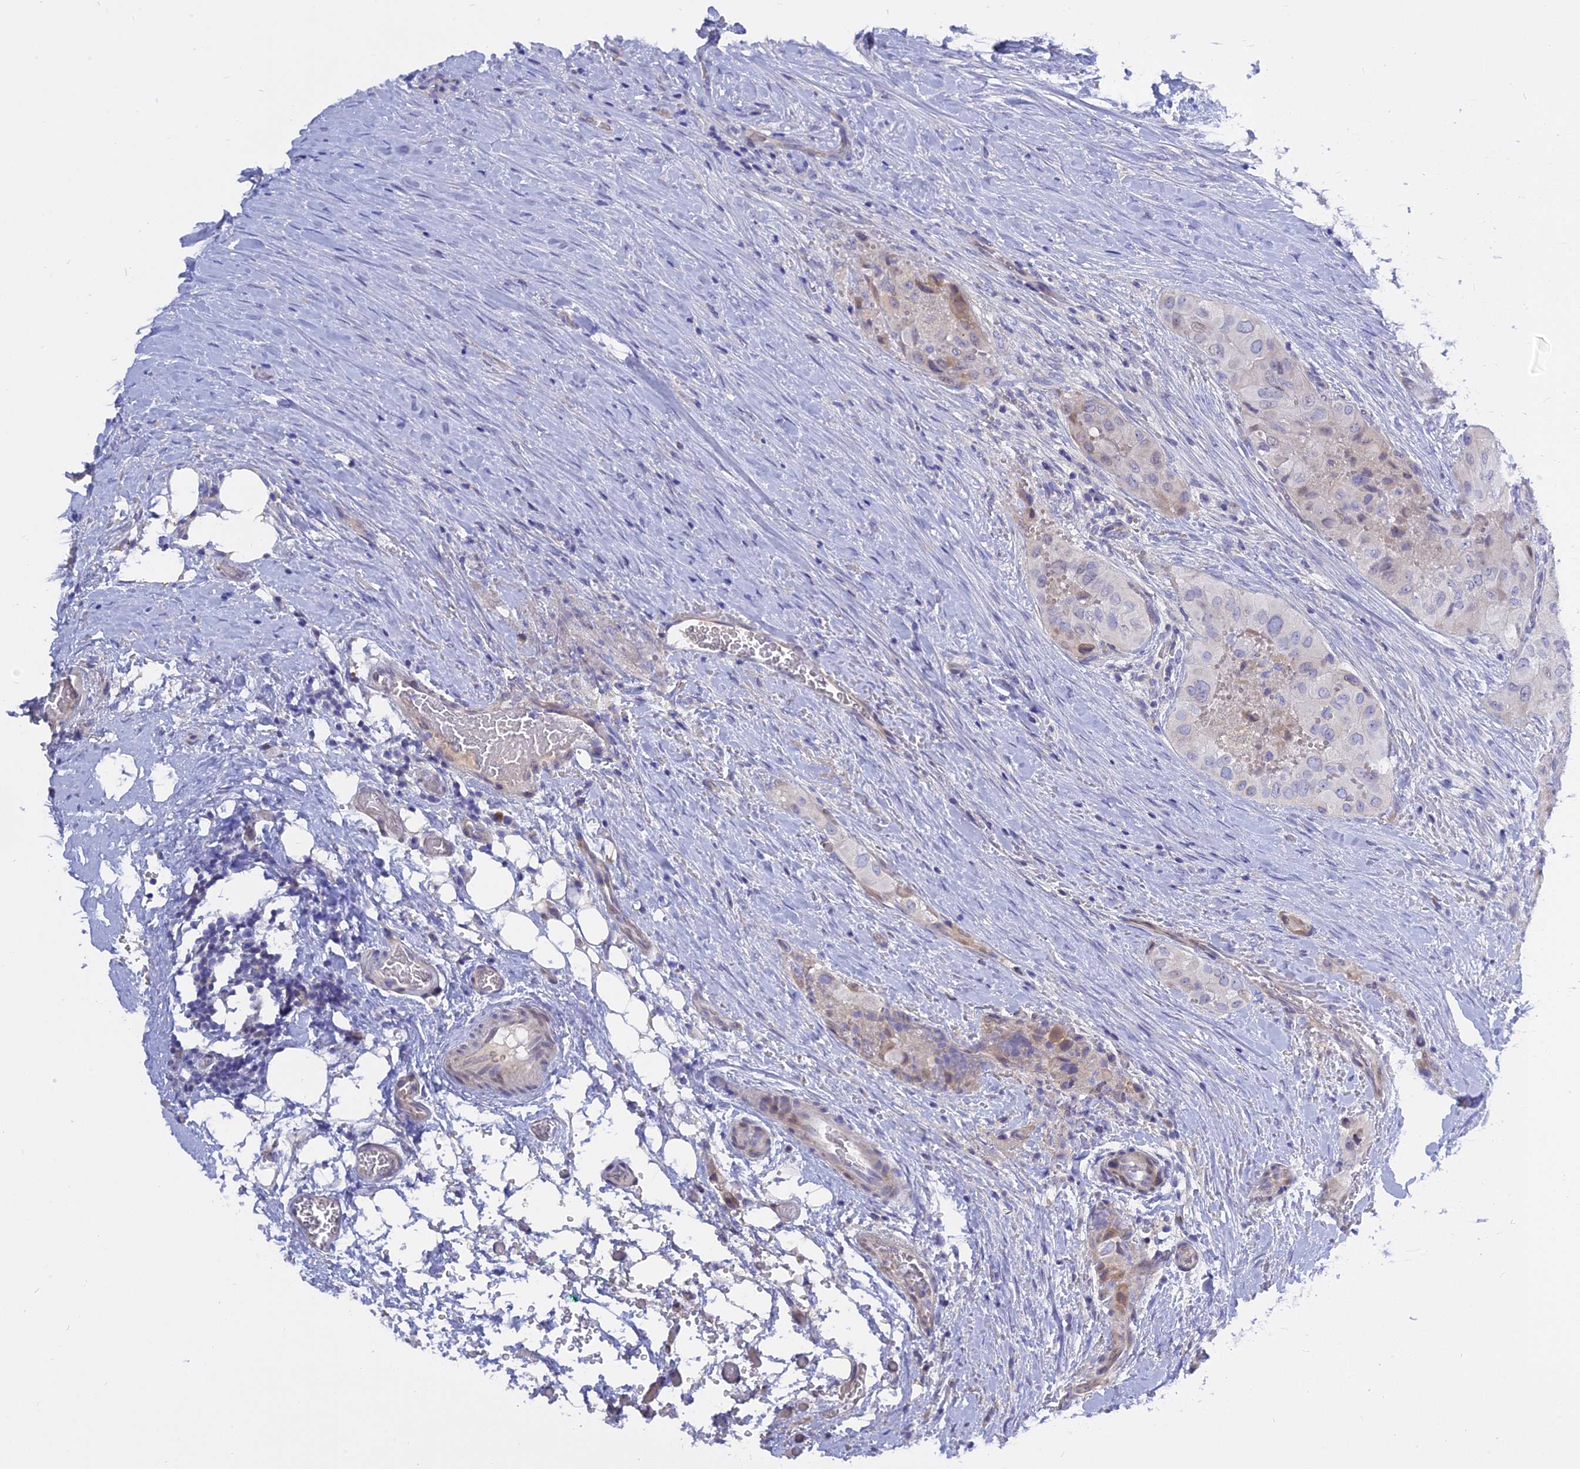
{"staining": {"intensity": "negative", "quantity": "none", "location": "none"}, "tissue": "thyroid cancer", "cell_type": "Tumor cells", "image_type": "cancer", "snomed": [{"axis": "morphology", "description": "Papillary adenocarcinoma, NOS"}, {"axis": "topography", "description": "Thyroid gland"}], "caption": "Thyroid cancer was stained to show a protein in brown. There is no significant staining in tumor cells.", "gene": "MBD3L1", "patient": {"sex": "female", "age": 59}}